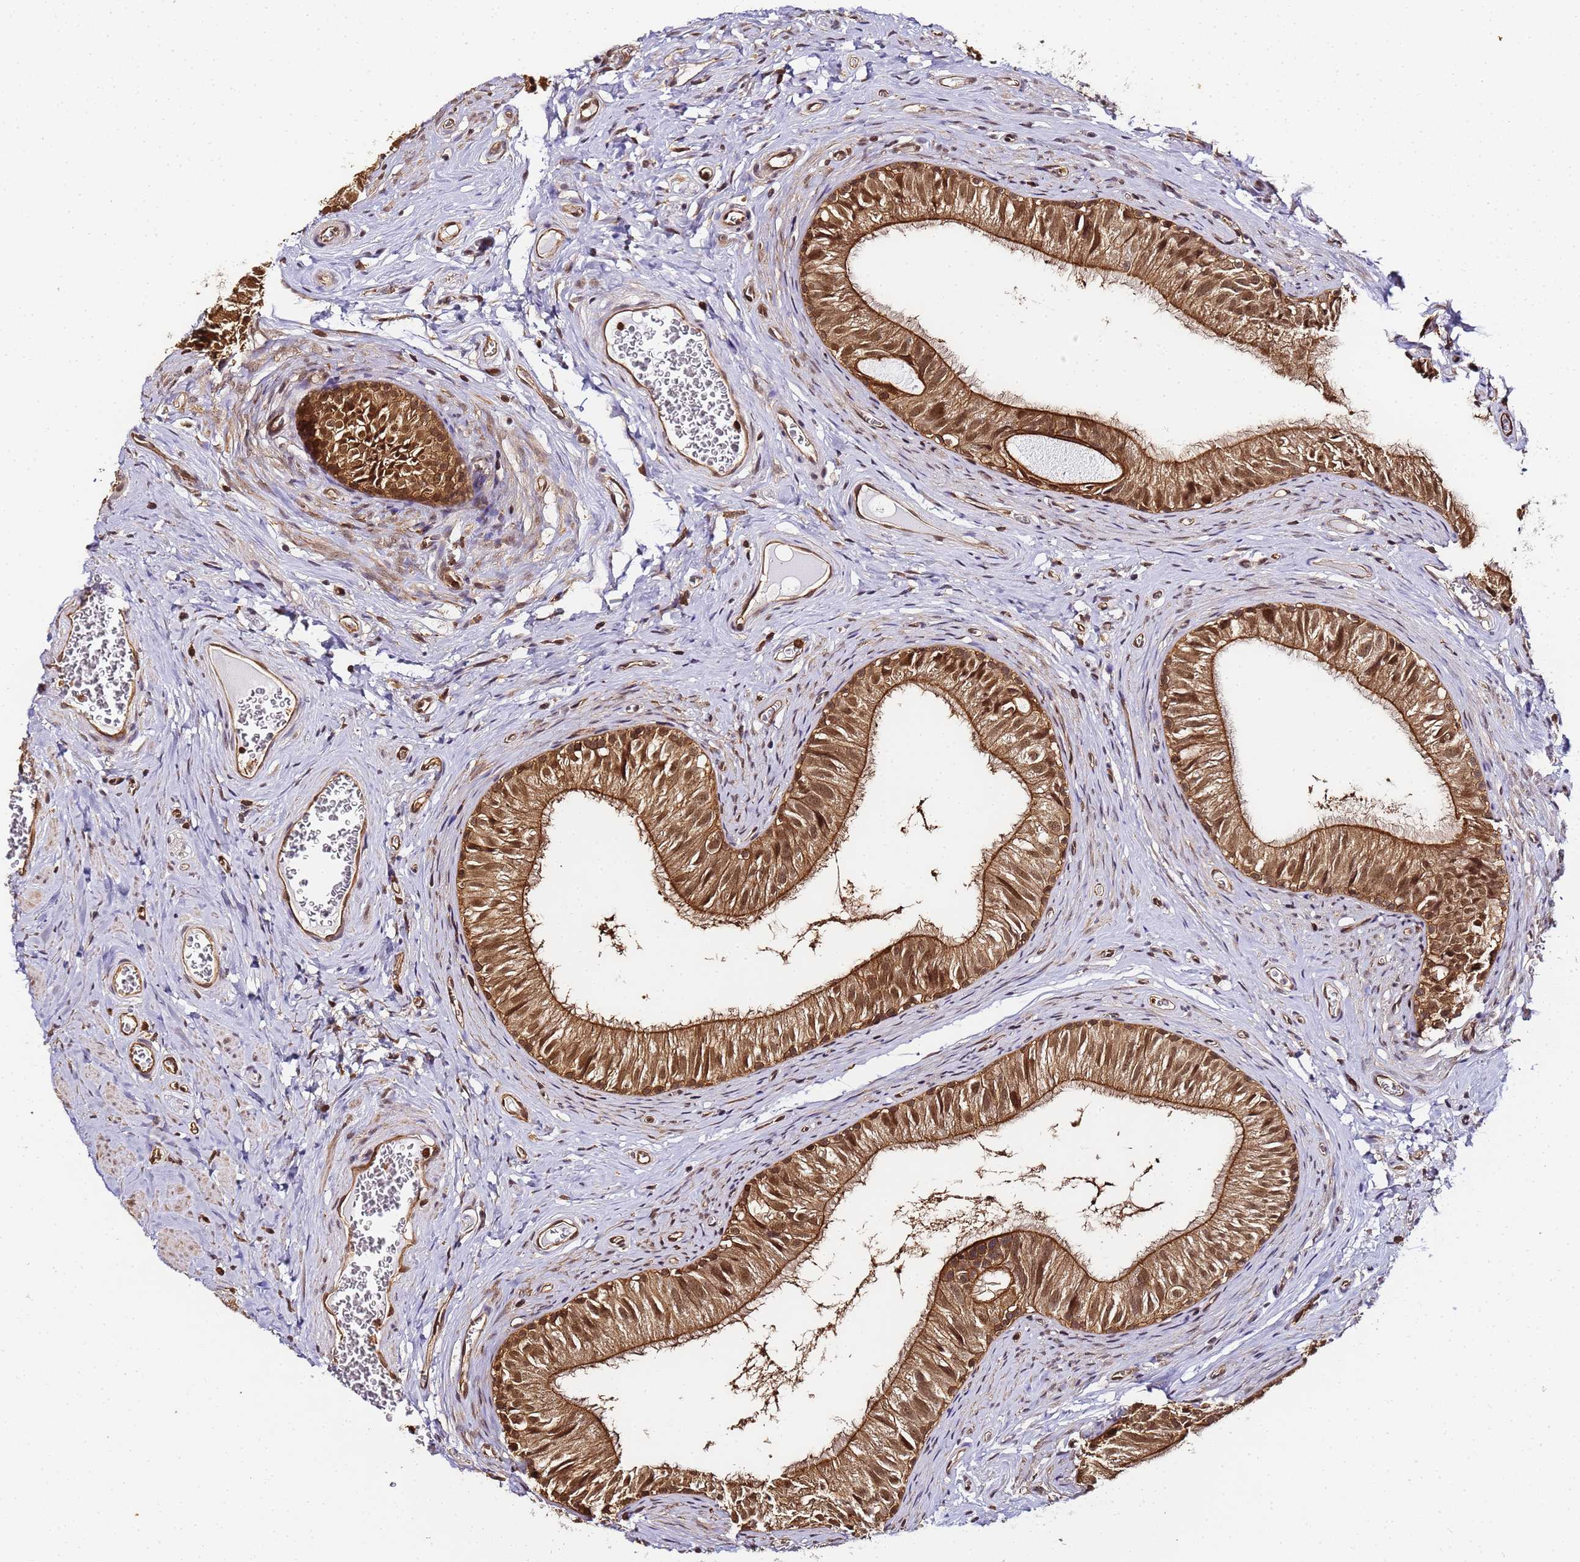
{"staining": {"intensity": "moderate", "quantity": ">75%", "location": "cytoplasmic/membranous,nuclear"}, "tissue": "epididymis", "cell_type": "Glandular cells", "image_type": "normal", "snomed": [{"axis": "morphology", "description": "Normal tissue, NOS"}, {"axis": "topography", "description": "Epididymis"}], "caption": "A medium amount of moderate cytoplasmic/membranous,nuclear staining is identified in about >75% of glandular cells in benign epididymis. The protein is stained brown, and the nuclei are stained in blue (DAB (3,3'-diaminobenzidine) IHC with brightfield microscopy, high magnification).", "gene": "PPP4C", "patient": {"sex": "male", "age": 42}}